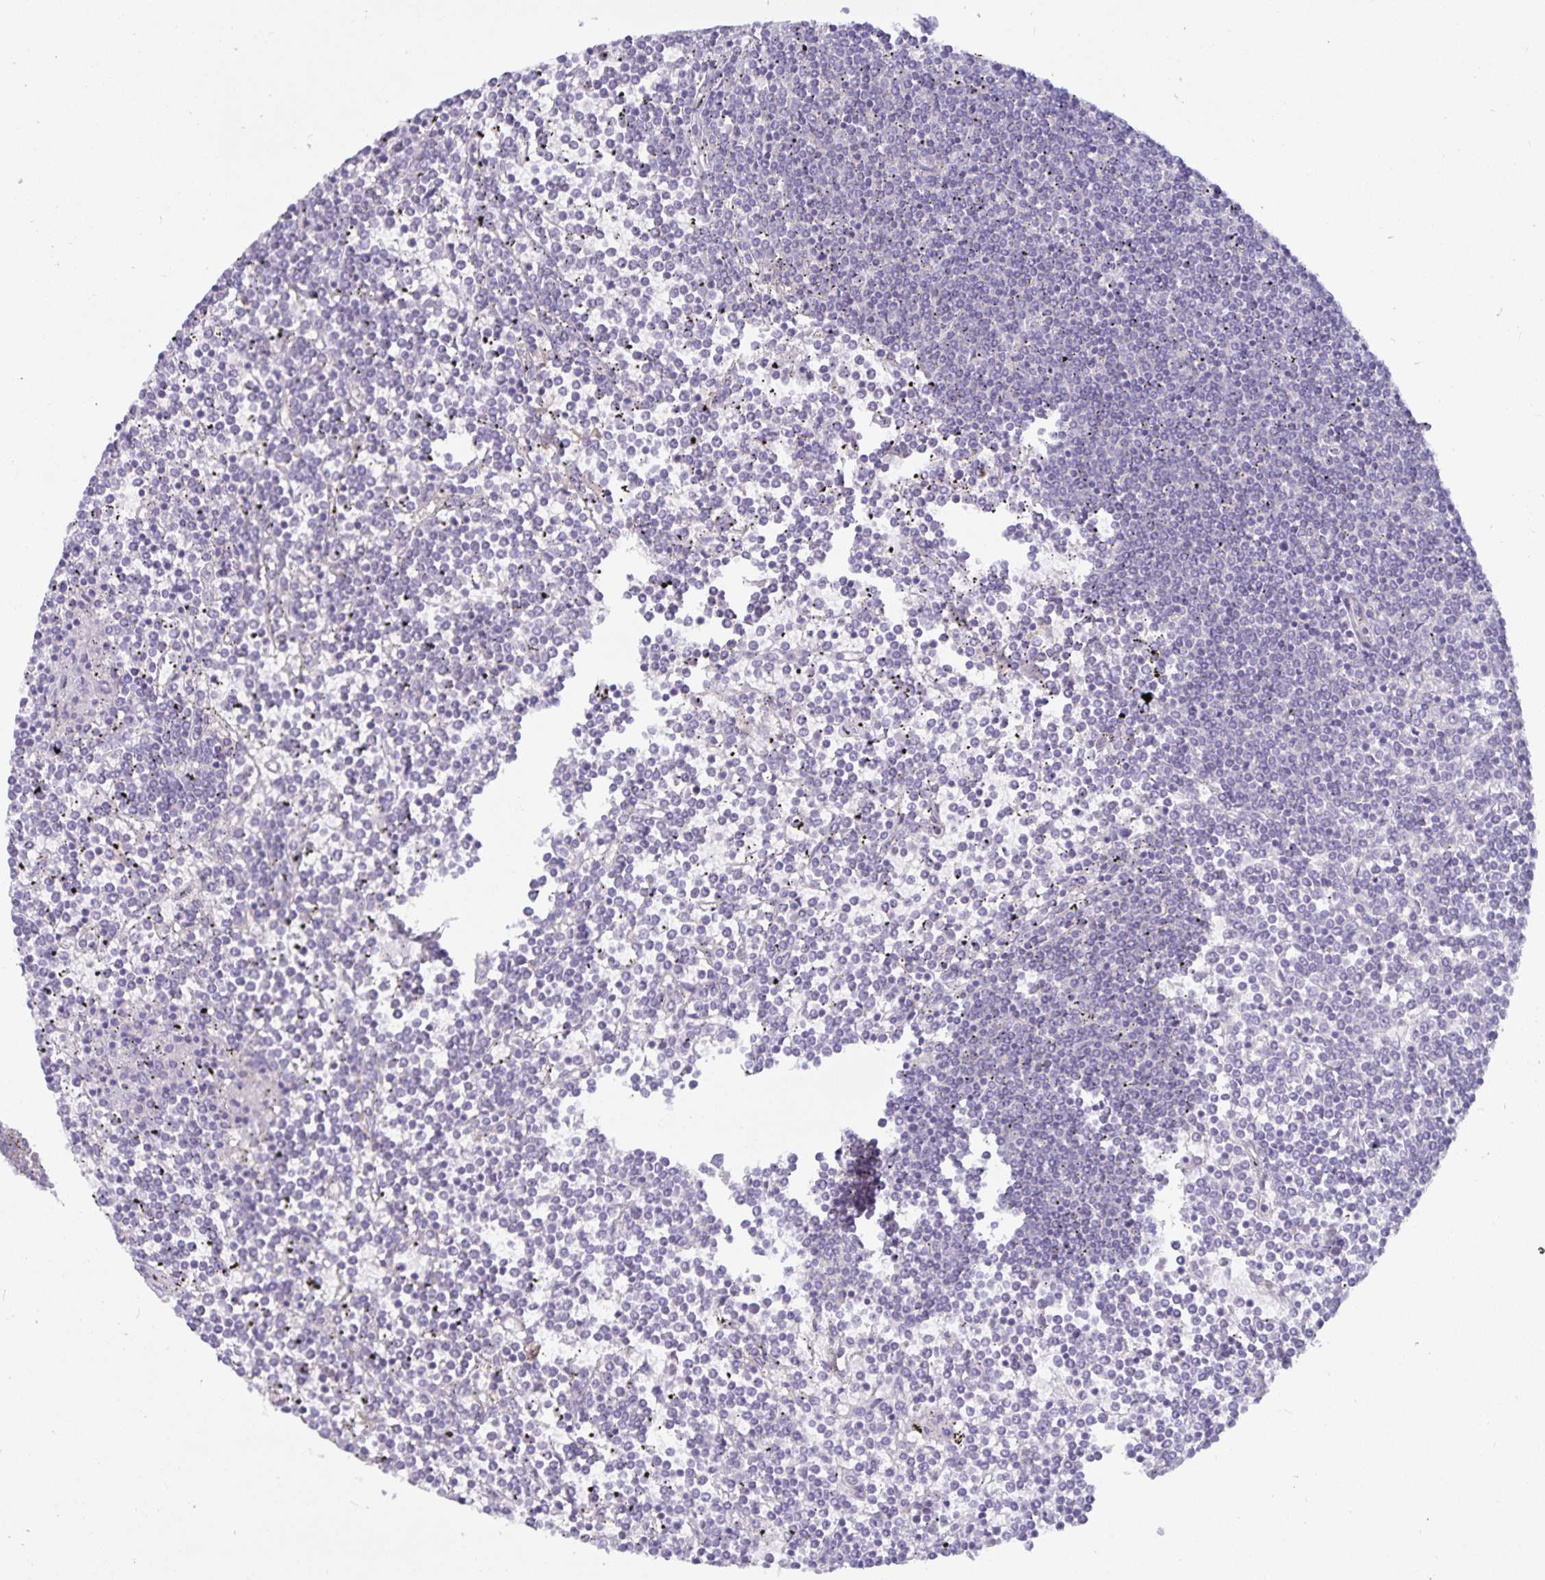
{"staining": {"intensity": "negative", "quantity": "none", "location": "none"}, "tissue": "lymphoma", "cell_type": "Tumor cells", "image_type": "cancer", "snomed": [{"axis": "morphology", "description": "Malignant lymphoma, non-Hodgkin's type, Low grade"}, {"axis": "topography", "description": "Spleen"}], "caption": "The IHC photomicrograph has no significant positivity in tumor cells of lymphoma tissue.", "gene": "FAM120A", "patient": {"sex": "female", "age": 19}}